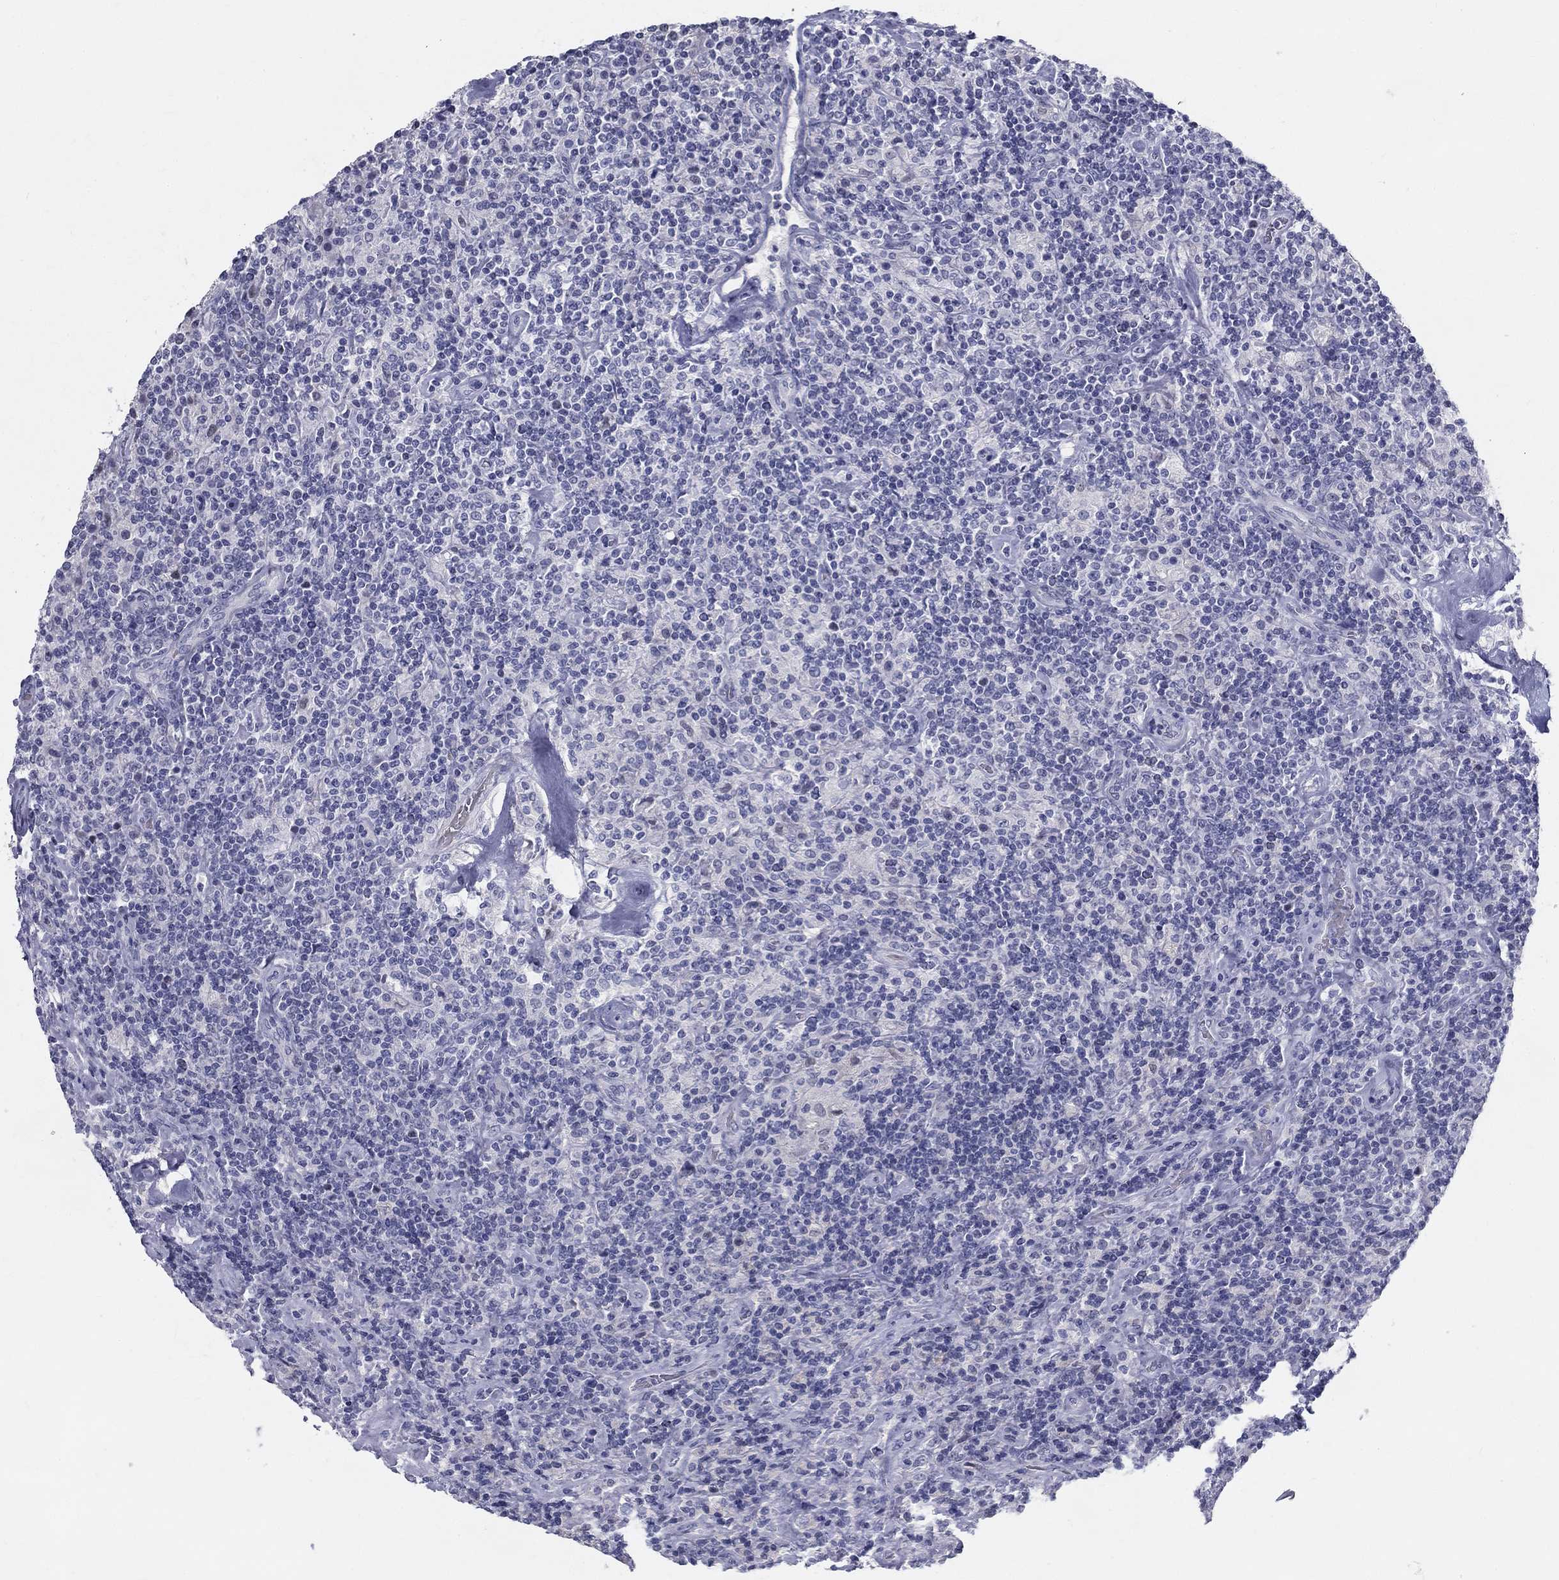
{"staining": {"intensity": "negative", "quantity": "none", "location": "none"}, "tissue": "lymphoma", "cell_type": "Tumor cells", "image_type": "cancer", "snomed": [{"axis": "morphology", "description": "Hodgkin's disease, NOS"}, {"axis": "topography", "description": "Lymph node"}], "caption": "DAB (3,3'-diaminobenzidine) immunohistochemical staining of human lymphoma displays no significant staining in tumor cells. The staining is performed using DAB brown chromogen with nuclei counter-stained in using hematoxylin.", "gene": "GUCA1A", "patient": {"sex": "male", "age": 70}}